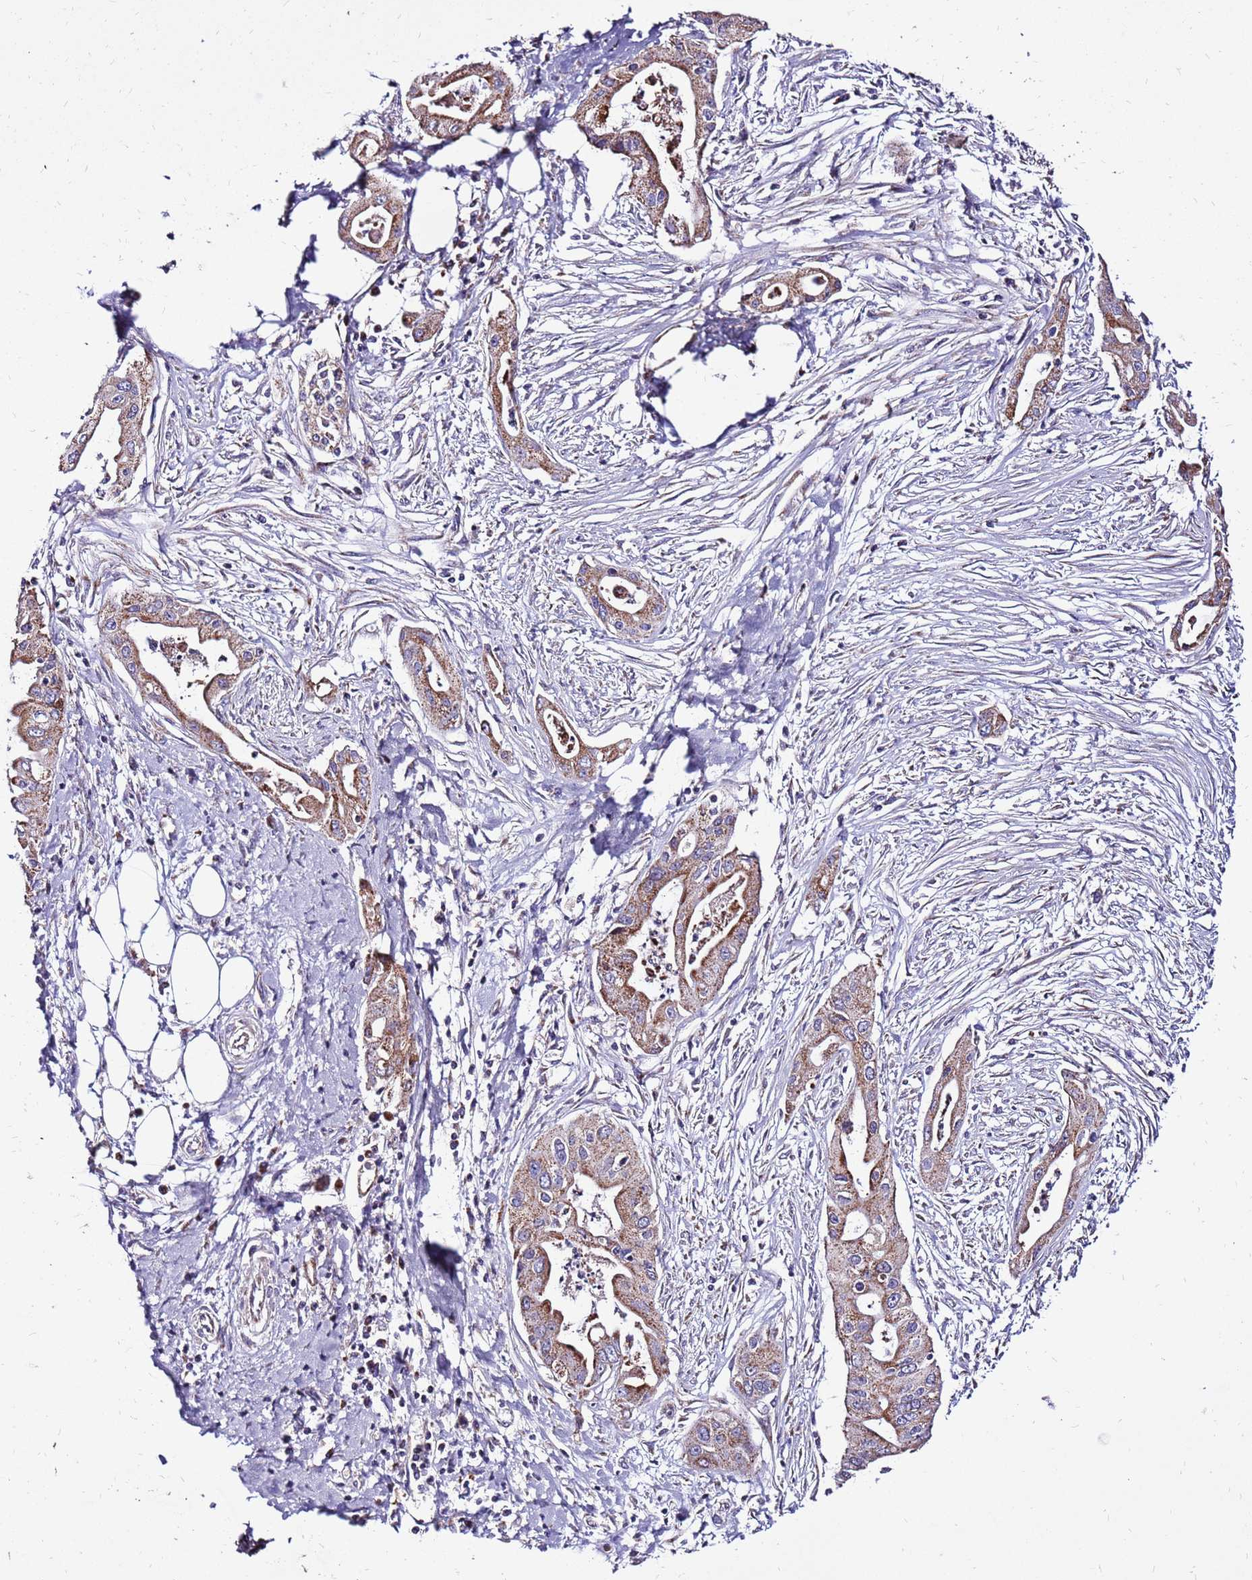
{"staining": {"intensity": "moderate", "quantity": ">75%", "location": "cytoplasmic/membranous"}, "tissue": "ovarian cancer", "cell_type": "Tumor cells", "image_type": "cancer", "snomed": [{"axis": "morphology", "description": "Cystadenocarcinoma, mucinous, NOS"}, {"axis": "topography", "description": "Ovary"}], "caption": "This histopathology image exhibits immunohistochemistry staining of human ovarian cancer, with medium moderate cytoplasmic/membranous expression in about >75% of tumor cells.", "gene": "SPSB3", "patient": {"sex": "female", "age": 70}}